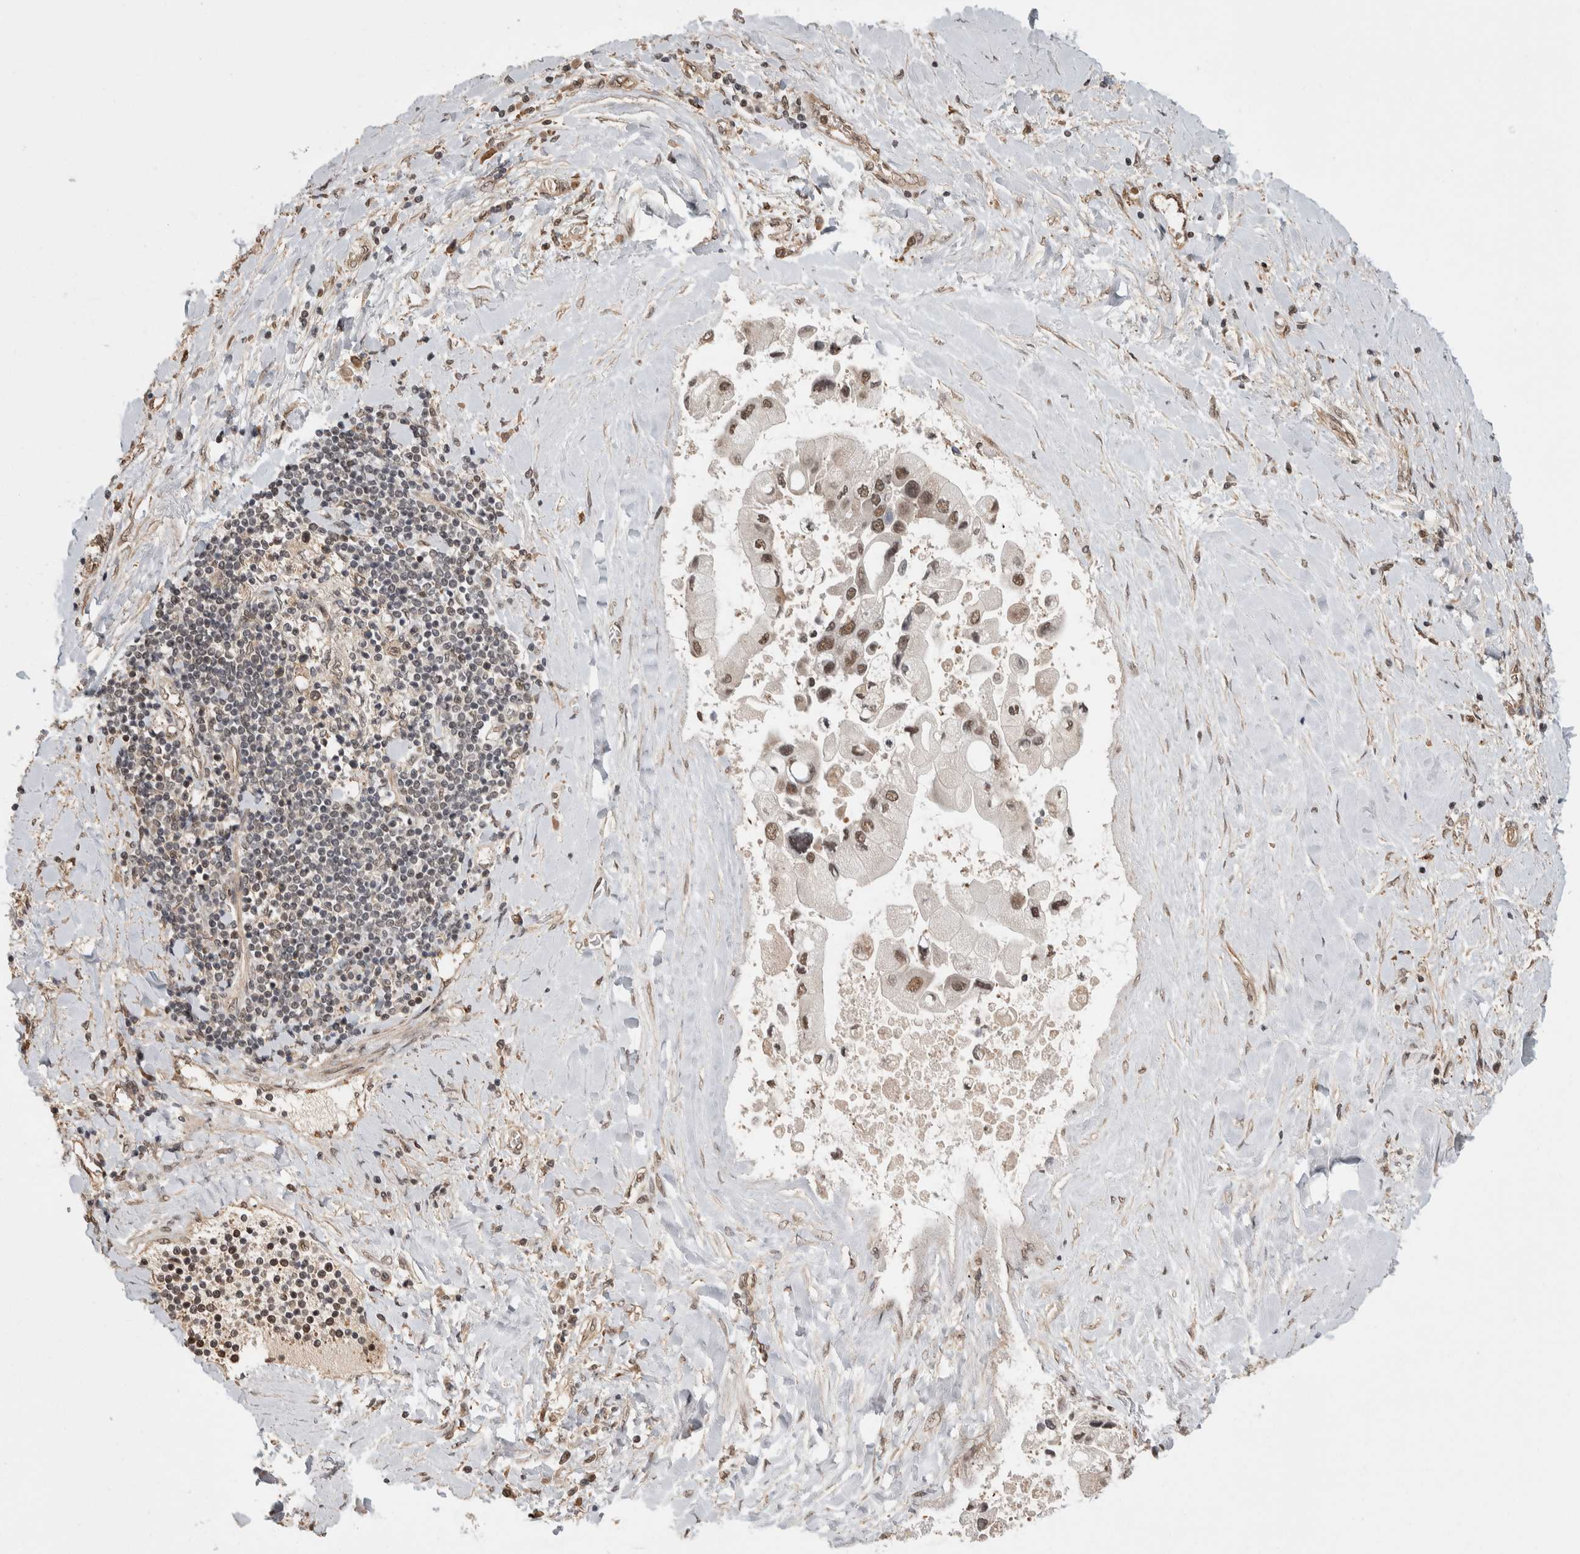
{"staining": {"intensity": "moderate", "quantity": ">75%", "location": "nuclear"}, "tissue": "liver cancer", "cell_type": "Tumor cells", "image_type": "cancer", "snomed": [{"axis": "morphology", "description": "Cholangiocarcinoma"}, {"axis": "topography", "description": "Liver"}], "caption": "The photomicrograph displays staining of cholangiocarcinoma (liver), revealing moderate nuclear protein expression (brown color) within tumor cells.", "gene": "ZNF592", "patient": {"sex": "male", "age": 50}}